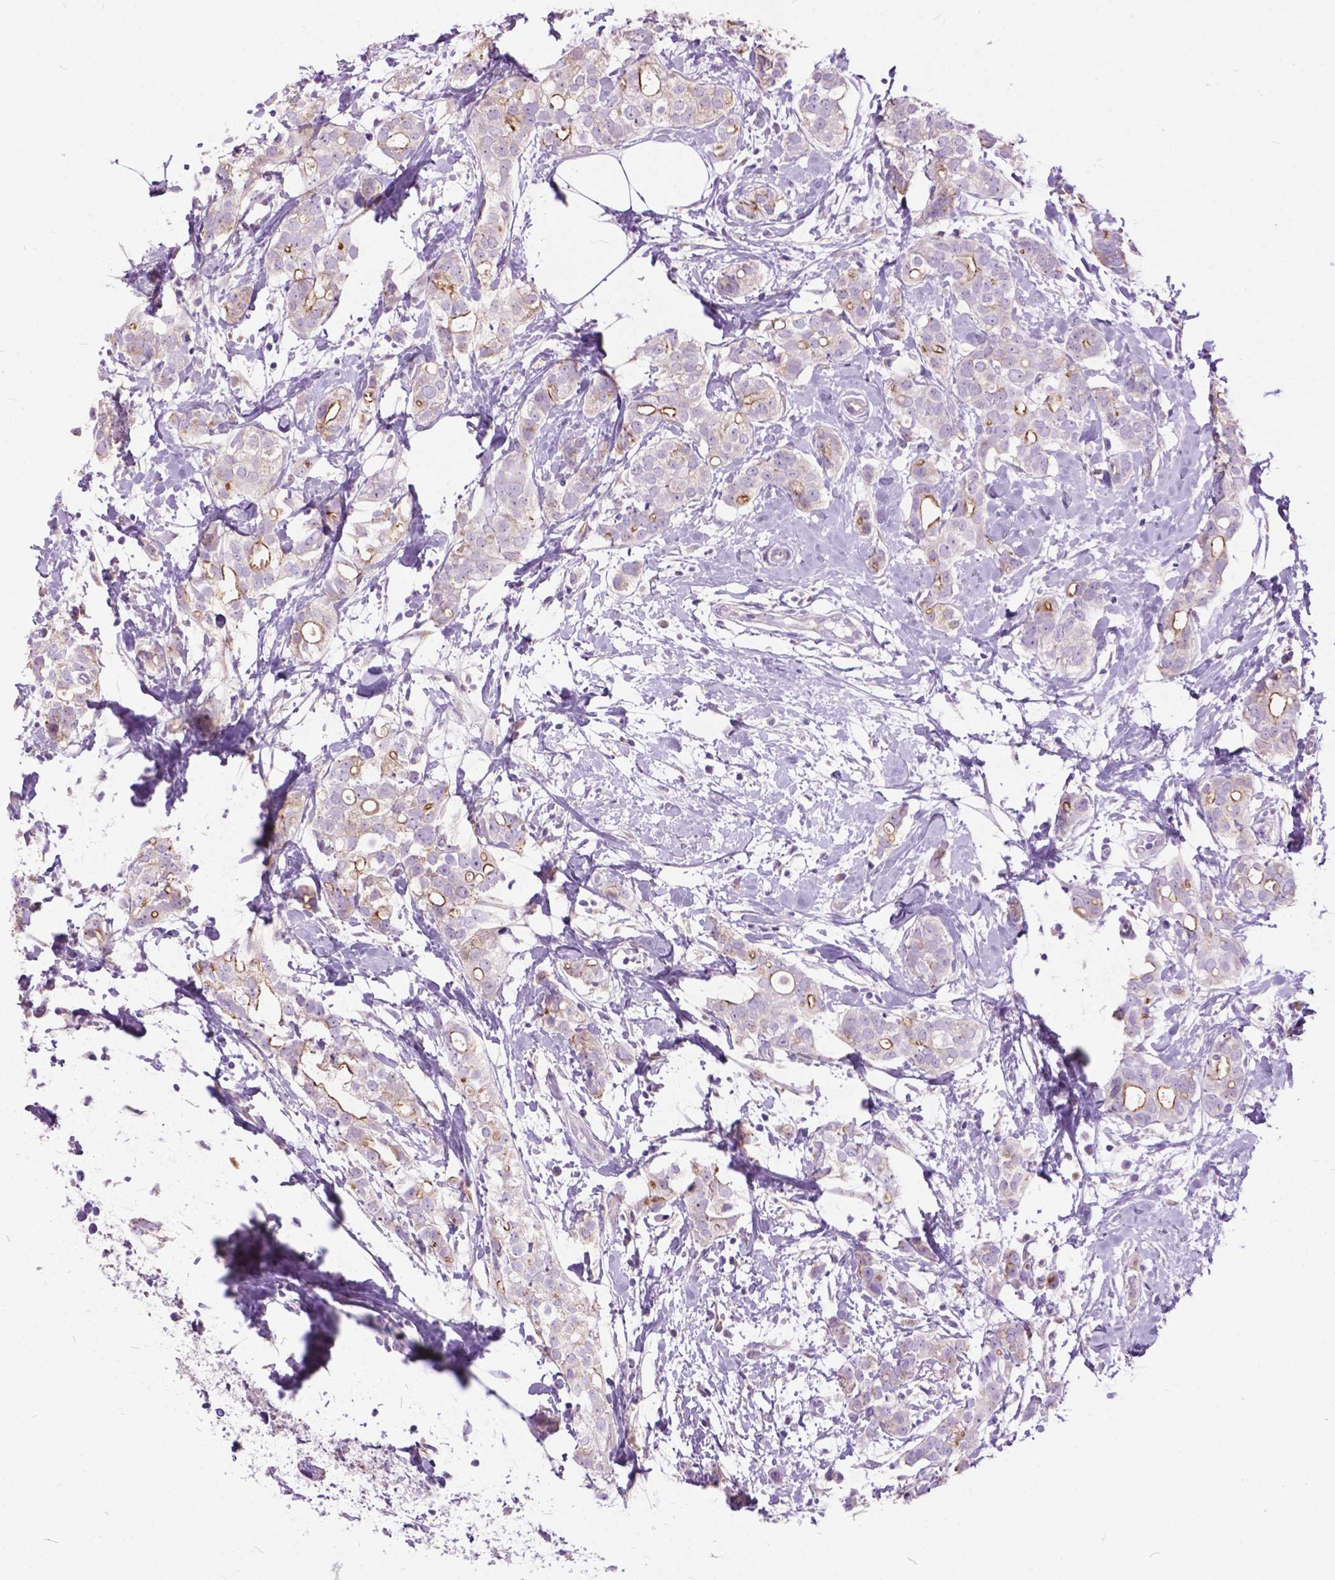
{"staining": {"intensity": "moderate", "quantity": "<25%", "location": "cytoplasmic/membranous"}, "tissue": "breast cancer", "cell_type": "Tumor cells", "image_type": "cancer", "snomed": [{"axis": "morphology", "description": "Duct carcinoma"}, {"axis": "topography", "description": "Breast"}], "caption": "The image displays immunohistochemical staining of breast cancer (invasive ductal carcinoma). There is moderate cytoplasmic/membranous expression is present in about <25% of tumor cells.", "gene": "PRR35", "patient": {"sex": "female", "age": 40}}